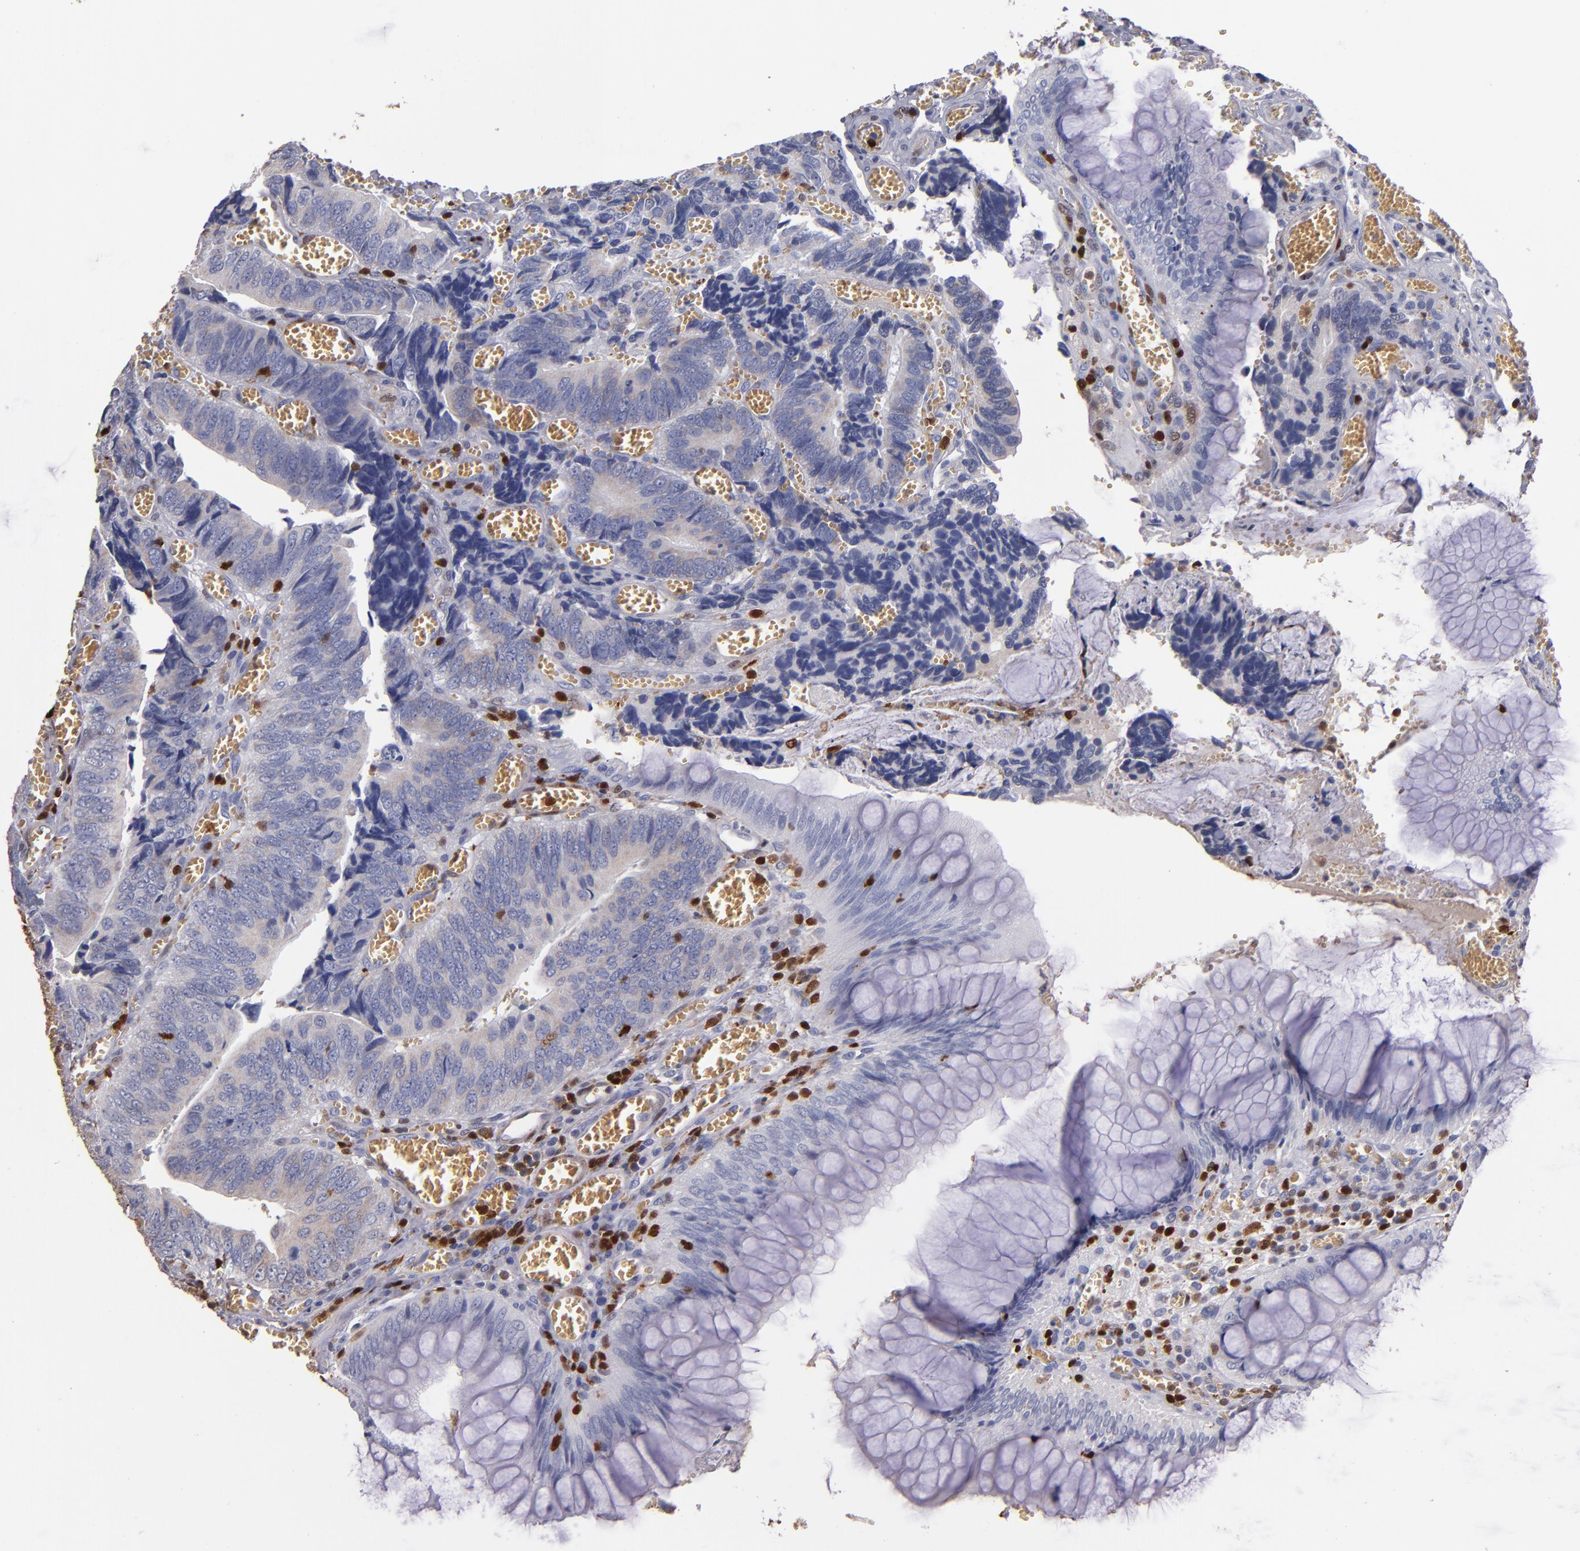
{"staining": {"intensity": "weak", "quantity": "<25%", "location": "cytoplasmic/membranous"}, "tissue": "colorectal cancer", "cell_type": "Tumor cells", "image_type": "cancer", "snomed": [{"axis": "morphology", "description": "Adenocarcinoma, NOS"}, {"axis": "topography", "description": "Colon"}], "caption": "Tumor cells show no significant protein expression in adenocarcinoma (colorectal).", "gene": "S100A4", "patient": {"sex": "male", "age": 72}}